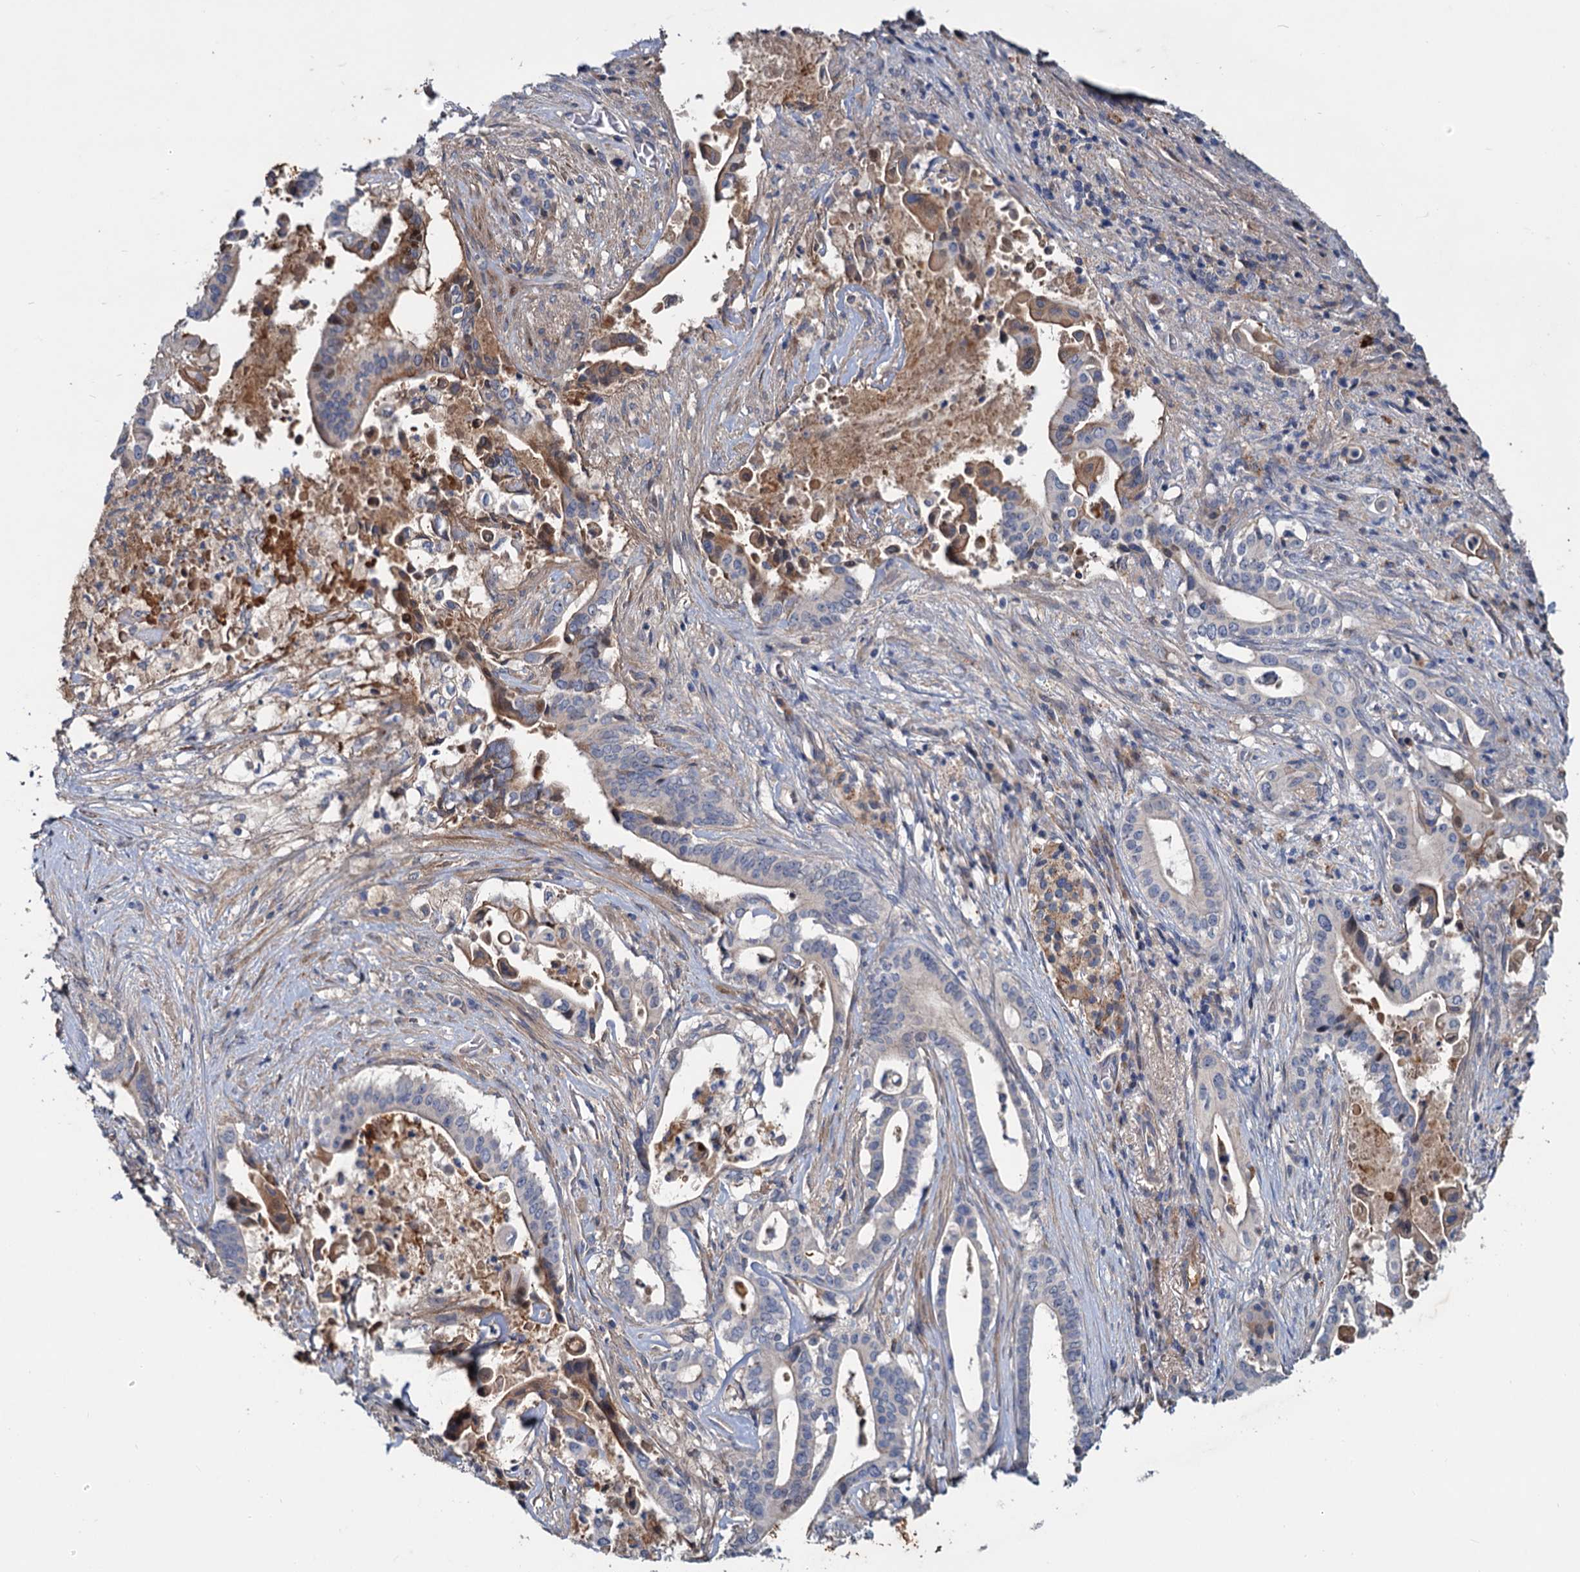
{"staining": {"intensity": "weak", "quantity": "<25%", "location": "cytoplasmic/membranous,nuclear"}, "tissue": "pancreatic cancer", "cell_type": "Tumor cells", "image_type": "cancer", "snomed": [{"axis": "morphology", "description": "Adenocarcinoma, NOS"}, {"axis": "topography", "description": "Pancreas"}], "caption": "Adenocarcinoma (pancreatic) was stained to show a protein in brown. There is no significant staining in tumor cells. (DAB IHC visualized using brightfield microscopy, high magnification).", "gene": "CHRD", "patient": {"sex": "female", "age": 77}}